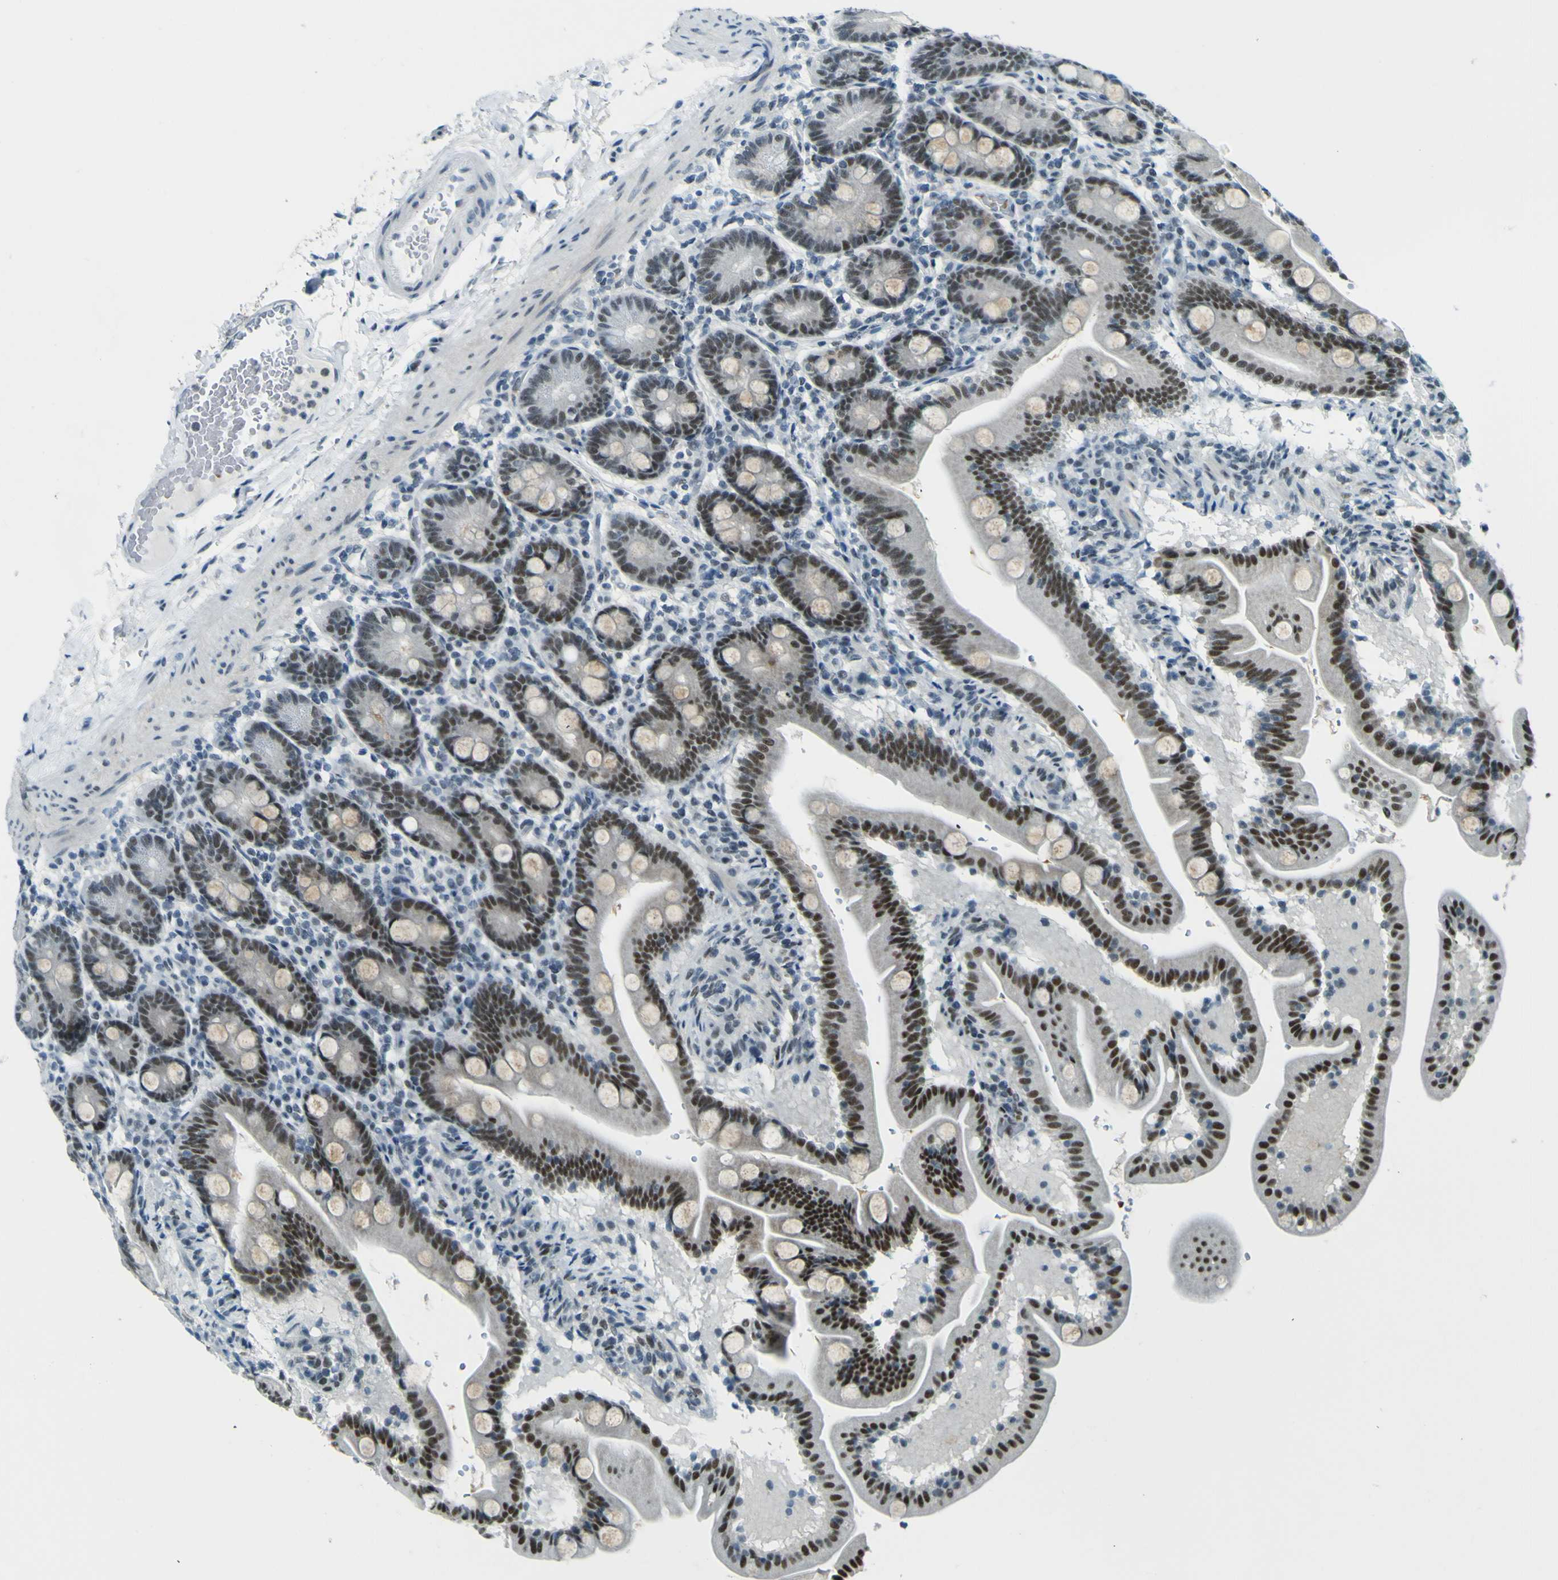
{"staining": {"intensity": "moderate", "quantity": ">75%", "location": "nuclear"}, "tissue": "duodenum", "cell_type": "Glandular cells", "image_type": "normal", "snomed": [{"axis": "morphology", "description": "Normal tissue, NOS"}, {"axis": "topography", "description": "Duodenum"}], "caption": "A histopathology image of duodenum stained for a protein exhibits moderate nuclear brown staining in glandular cells. (brown staining indicates protein expression, while blue staining denotes nuclei).", "gene": "CEBPG", "patient": {"sex": "male", "age": 54}}